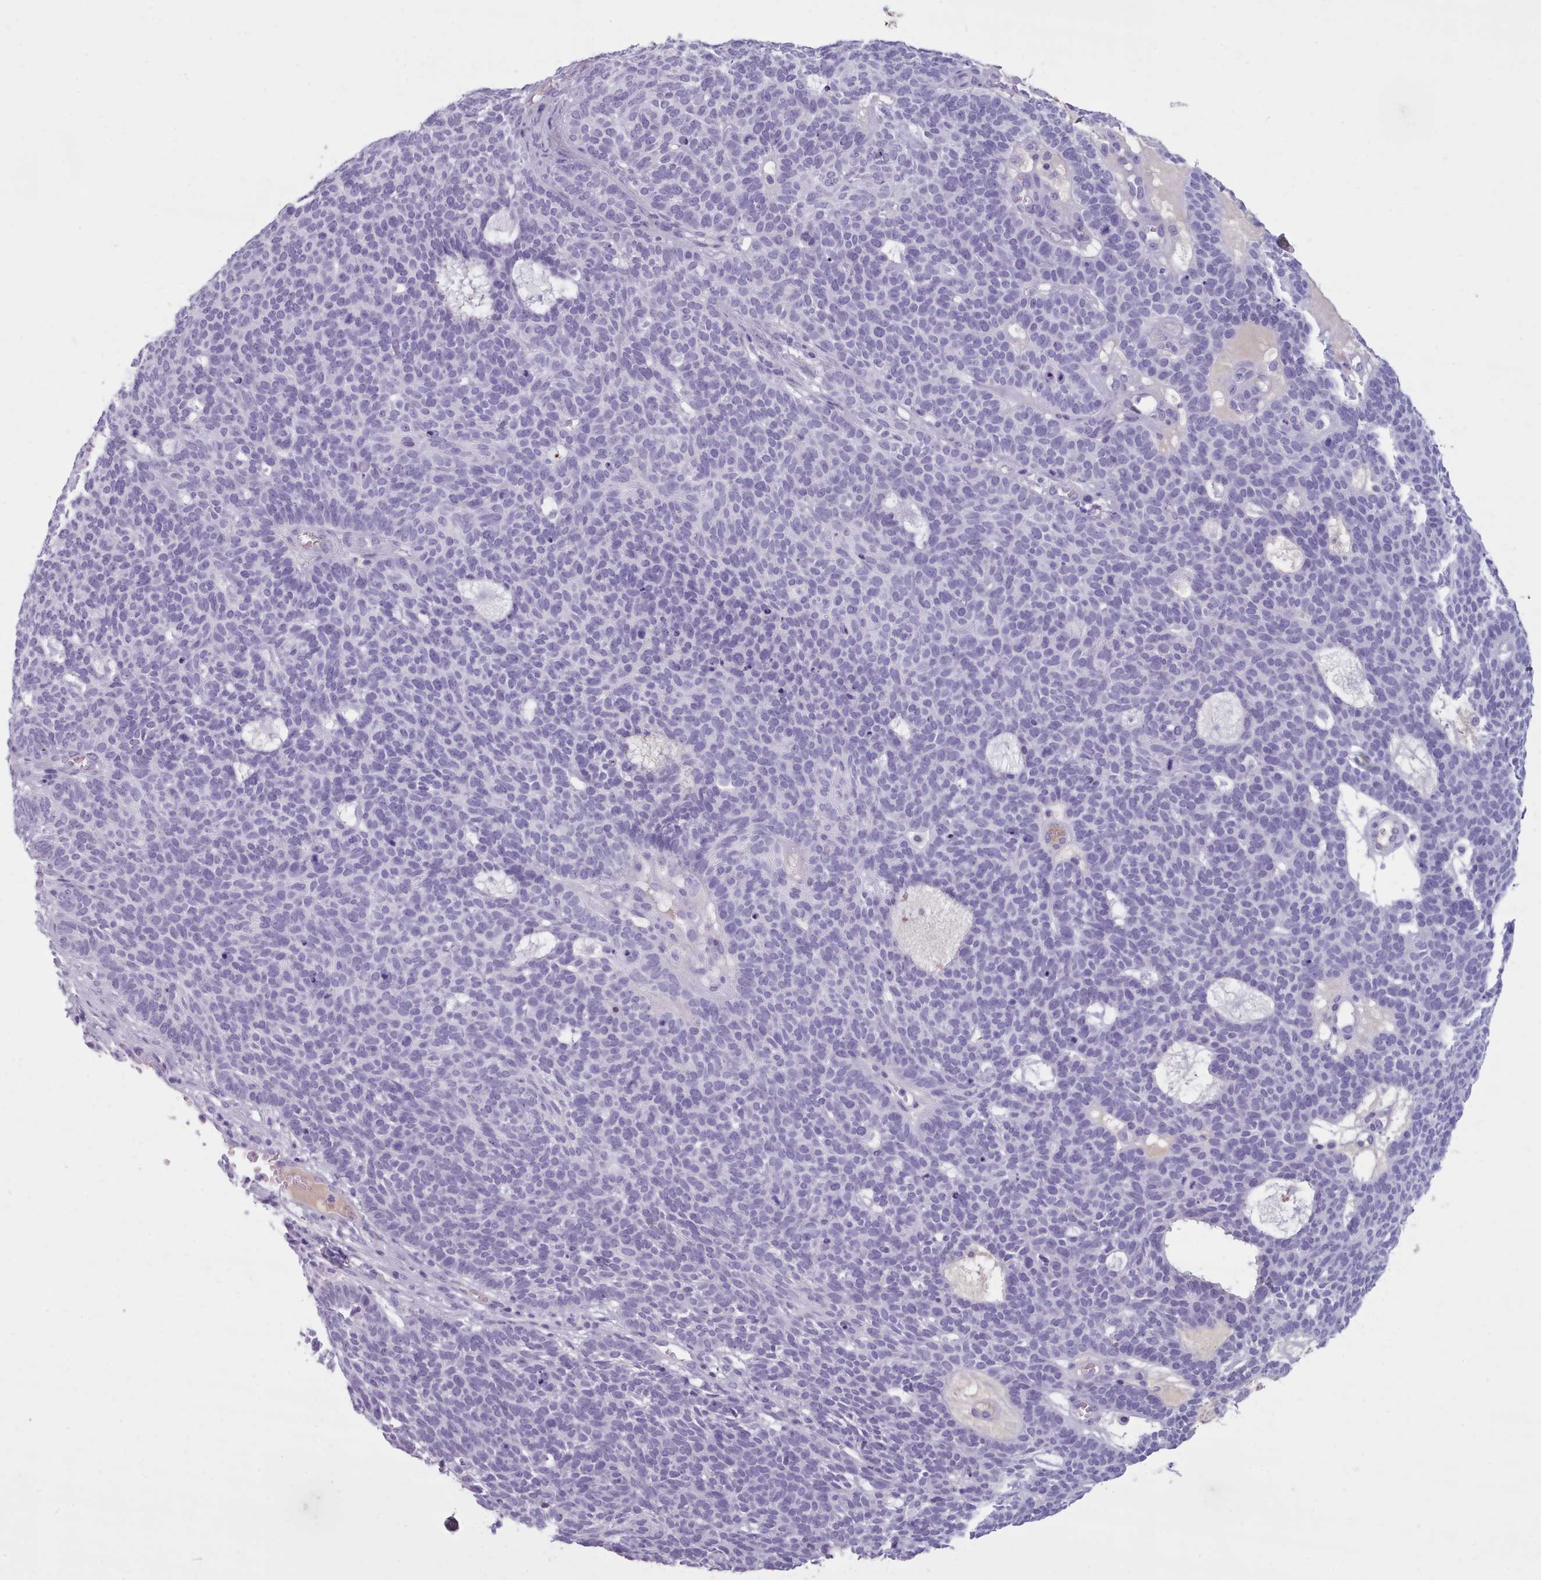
{"staining": {"intensity": "negative", "quantity": "none", "location": "none"}, "tissue": "skin cancer", "cell_type": "Tumor cells", "image_type": "cancer", "snomed": [{"axis": "morphology", "description": "Squamous cell carcinoma, NOS"}, {"axis": "topography", "description": "Skin"}], "caption": "Immunohistochemistry (IHC) of squamous cell carcinoma (skin) displays no staining in tumor cells. (Stains: DAB (3,3'-diaminobenzidine) immunohistochemistry (IHC) with hematoxylin counter stain, Microscopy: brightfield microscopy at high magnification).", "gene": "ZNF43", "patient": {"sex": "female", "age": 90}}